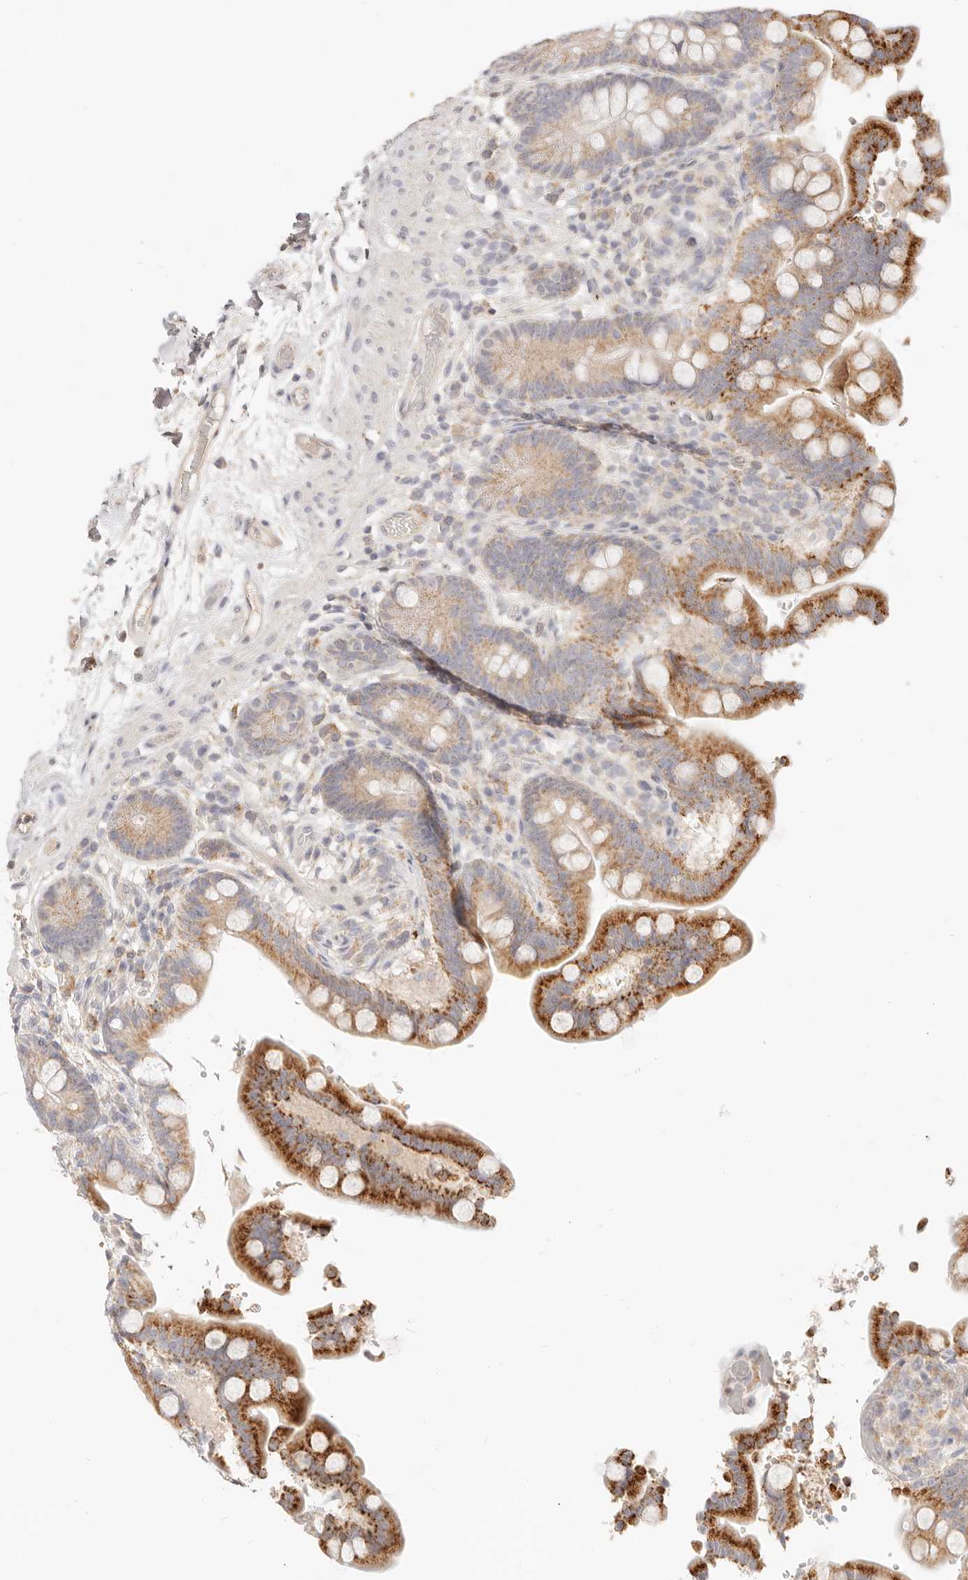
{"staining": {"intensity": "negative", "quantity": "none", "location": "none"}, "tissue": "colon", "cell_type": "Endothelial cells", "image_type": "normal", "snomed": [{"axis": "morphology", "description": "Normal tissue, NOS"}, {"axis": "topography", "description": "Smooth muscle"}, {"axis": "topography", "description": "Colon"}], "caption": "This is a histopathology image of immunohistochemistry staining of unremarkable colon, which shows no positivity in endothelial cells.", "gene": "ACOX1", "patient": {"sex": "male", "age": 73}}